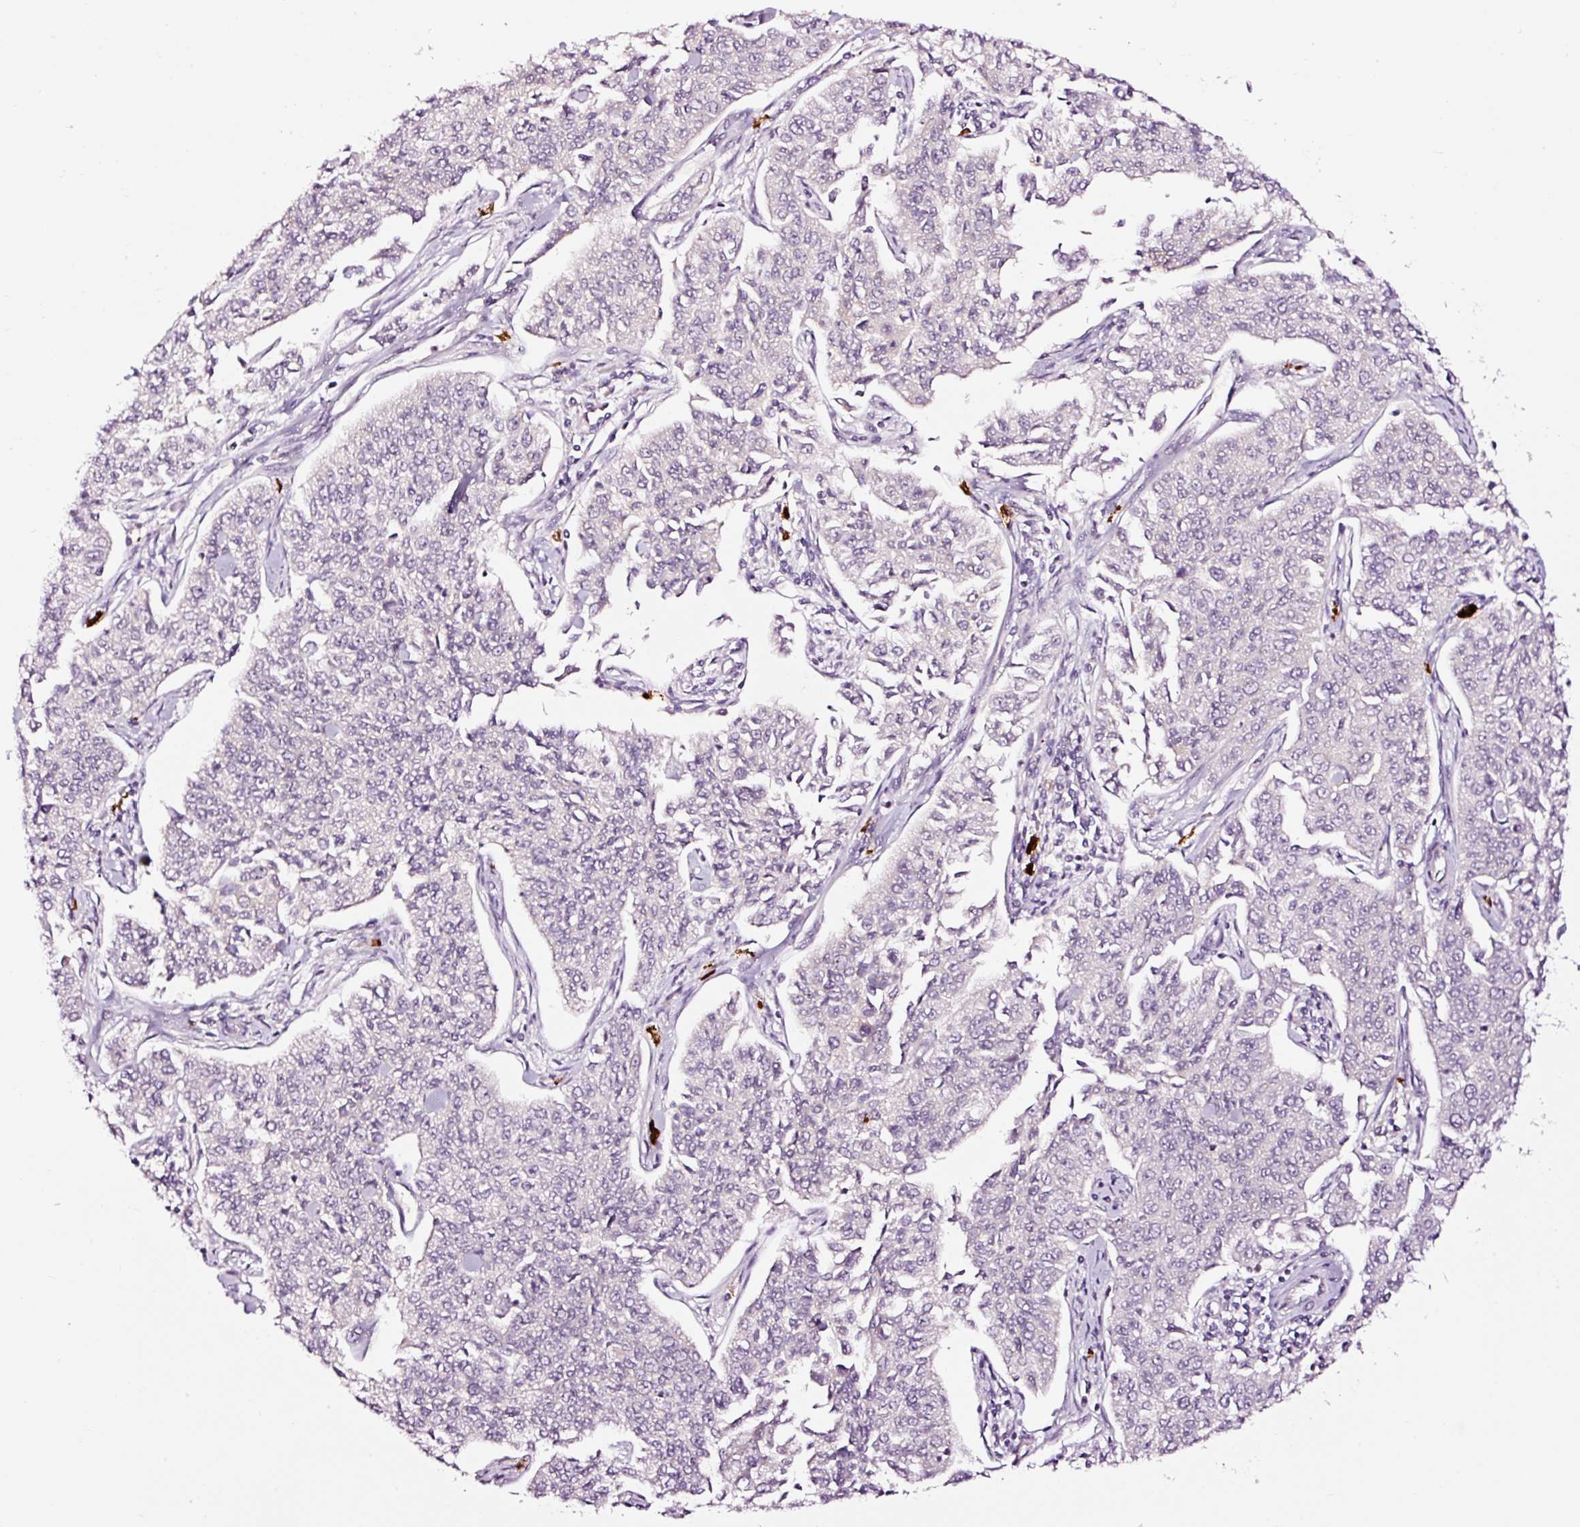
{"staining": {"intensity": "negative", "quantity": "none", "location": "none"}, "tissue": "cervical cancer", "cell_type": "Tumor cells", "image_type": "cancer", "snomed": [{"axis": "morphology", "description": "Squamous cell carcinoma, NOS"}, {"axis": "topography", "description": "Cervix"}], "caption": "High power microscopy photomicrograph of an immunohistochemistry (IHC) image of cervical cancer (squamous cell carcinoma), revealing no significant expression in tumor cells.", "gene": "UTP14A", "patient": {"sex": "female", "age": 35}}